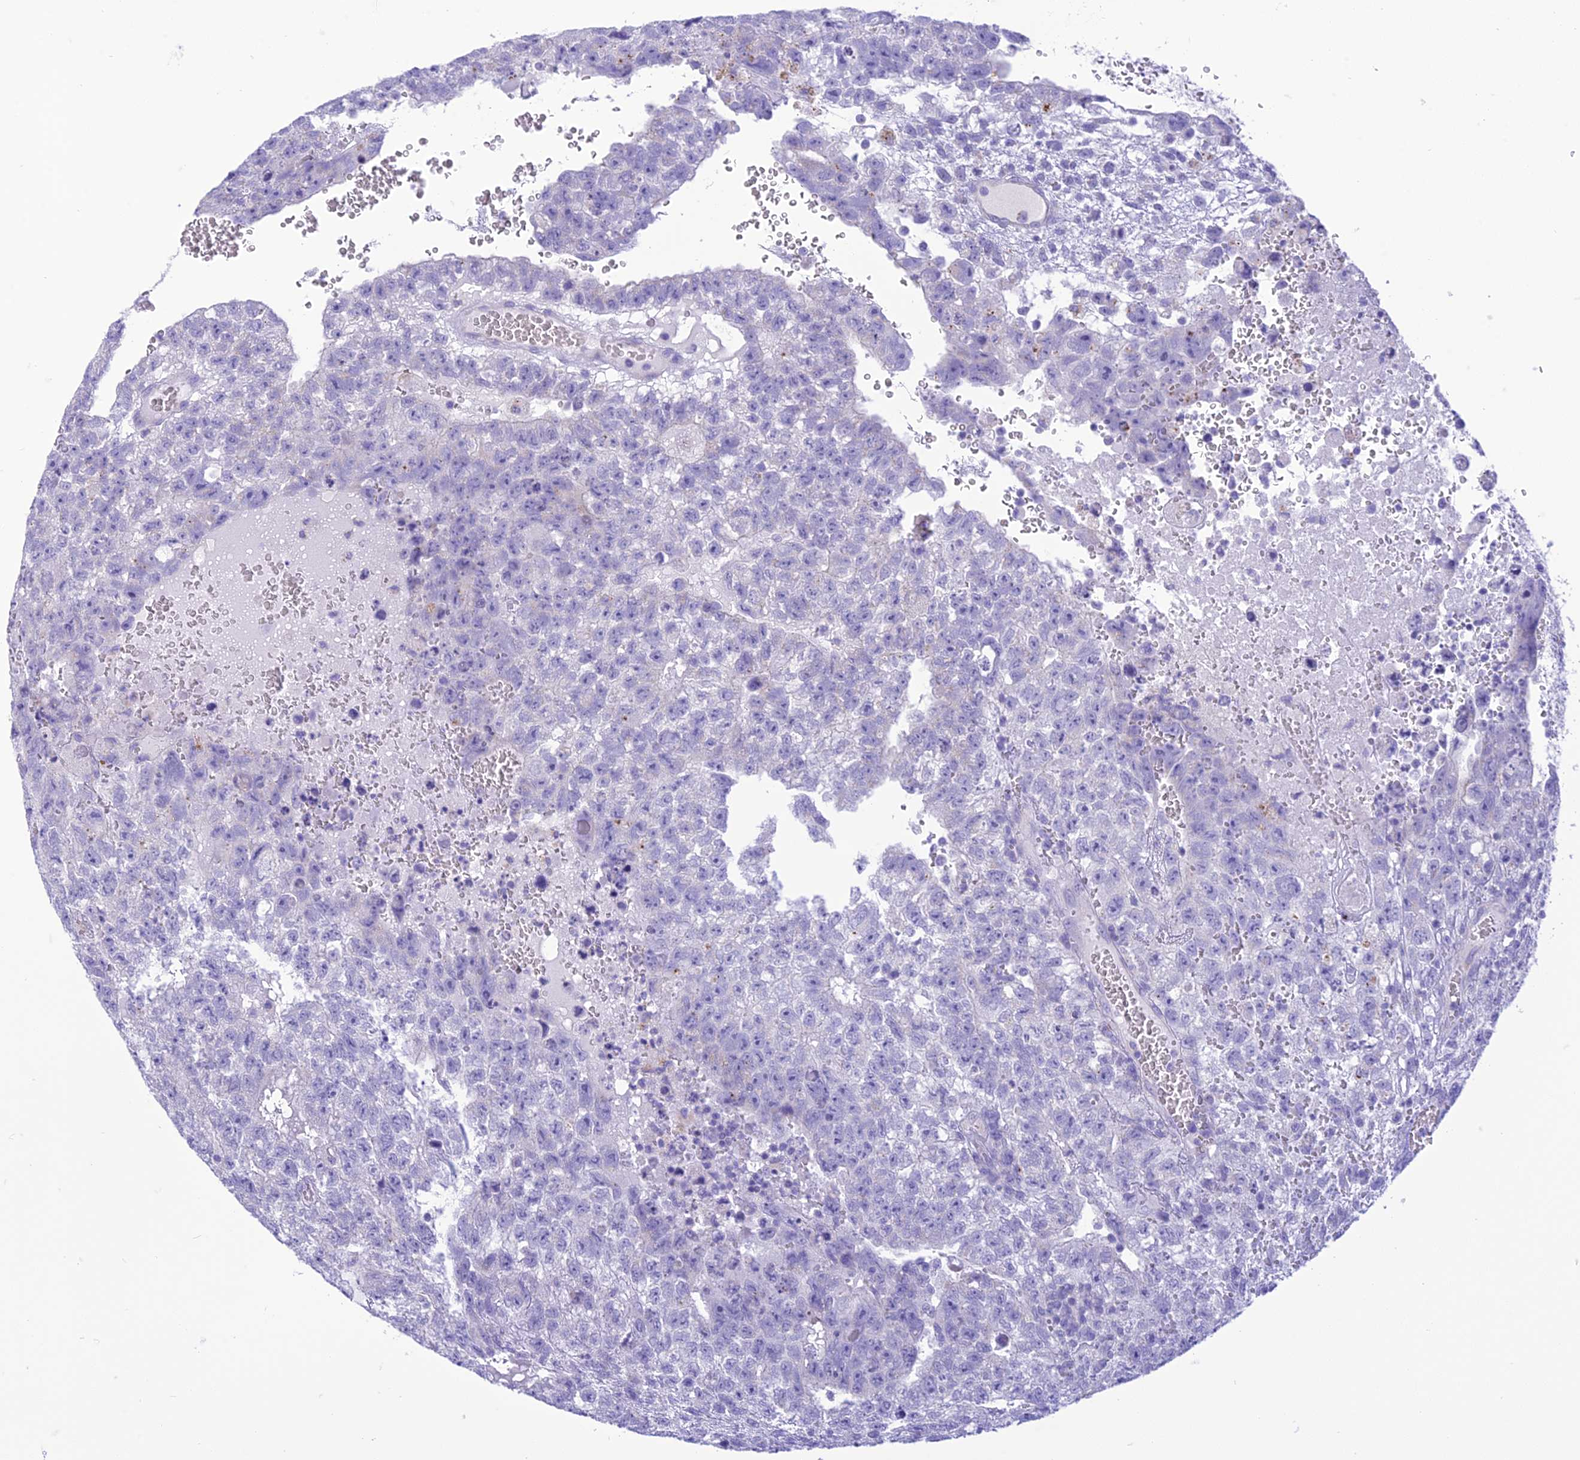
{"staining": {"intensity": "negative", "quantity": "none", "location": "none"}, "tissue": "testis cancer", "cell_type": "Tumor cells", "image_type": "cancer", "snomed": [{"axis": "morphology", "description": "Carcinoma, Embryonal, NOS"}, {"axis": "topography", "description": "Testis"}], "caption": "An image of human testis cancer (embryonal carcinoma) is negative for staining in tumor cells. Brightfield microscopy of immunohistochemistry (IHC) stained with DAB (brown) and hematoxylin (blue), captured at high magnification.", "gene": "DHDH", "patient": {"sex": "male", "age": 26}}